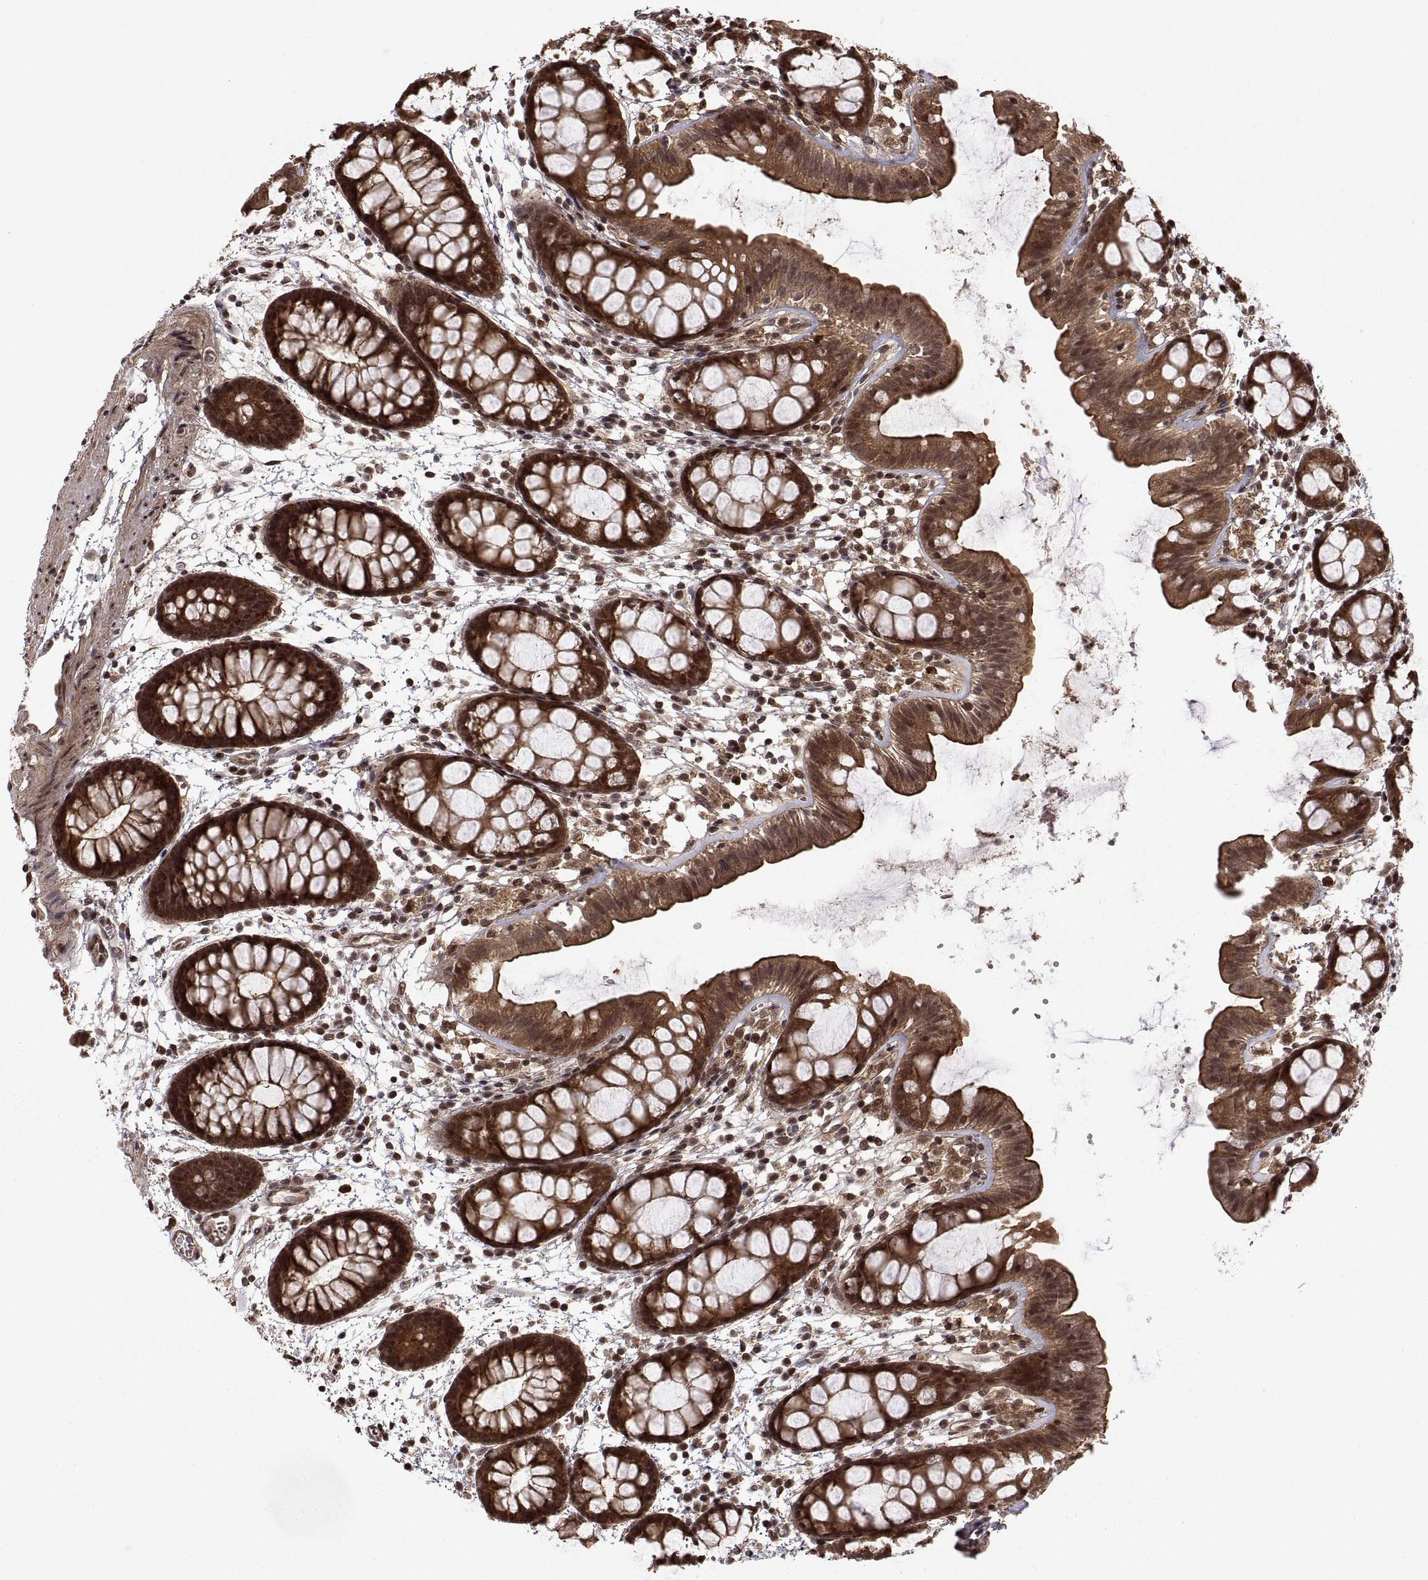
{"staining": {"intensity": "strong", "quantity": ">75%", "location": "cytoplasmic/membranous"}, "tissue": "rectum", "cell_type": "Glandular cells", "image_type": "normal", "snomed": [{"axis": "morphology", "description": "Normal tissue, NOS"}, {"axis": "topography", "description": "Rectum"}], "caption": "A photomicrograph showing strong cytoplasmic/membranous positivity in about >75% of glandular cells in normal rectum, as visualized by brown immunohistochemical staining.", "gene": "ZNRF2", "patient": {"sex": "male", "age": 57}}